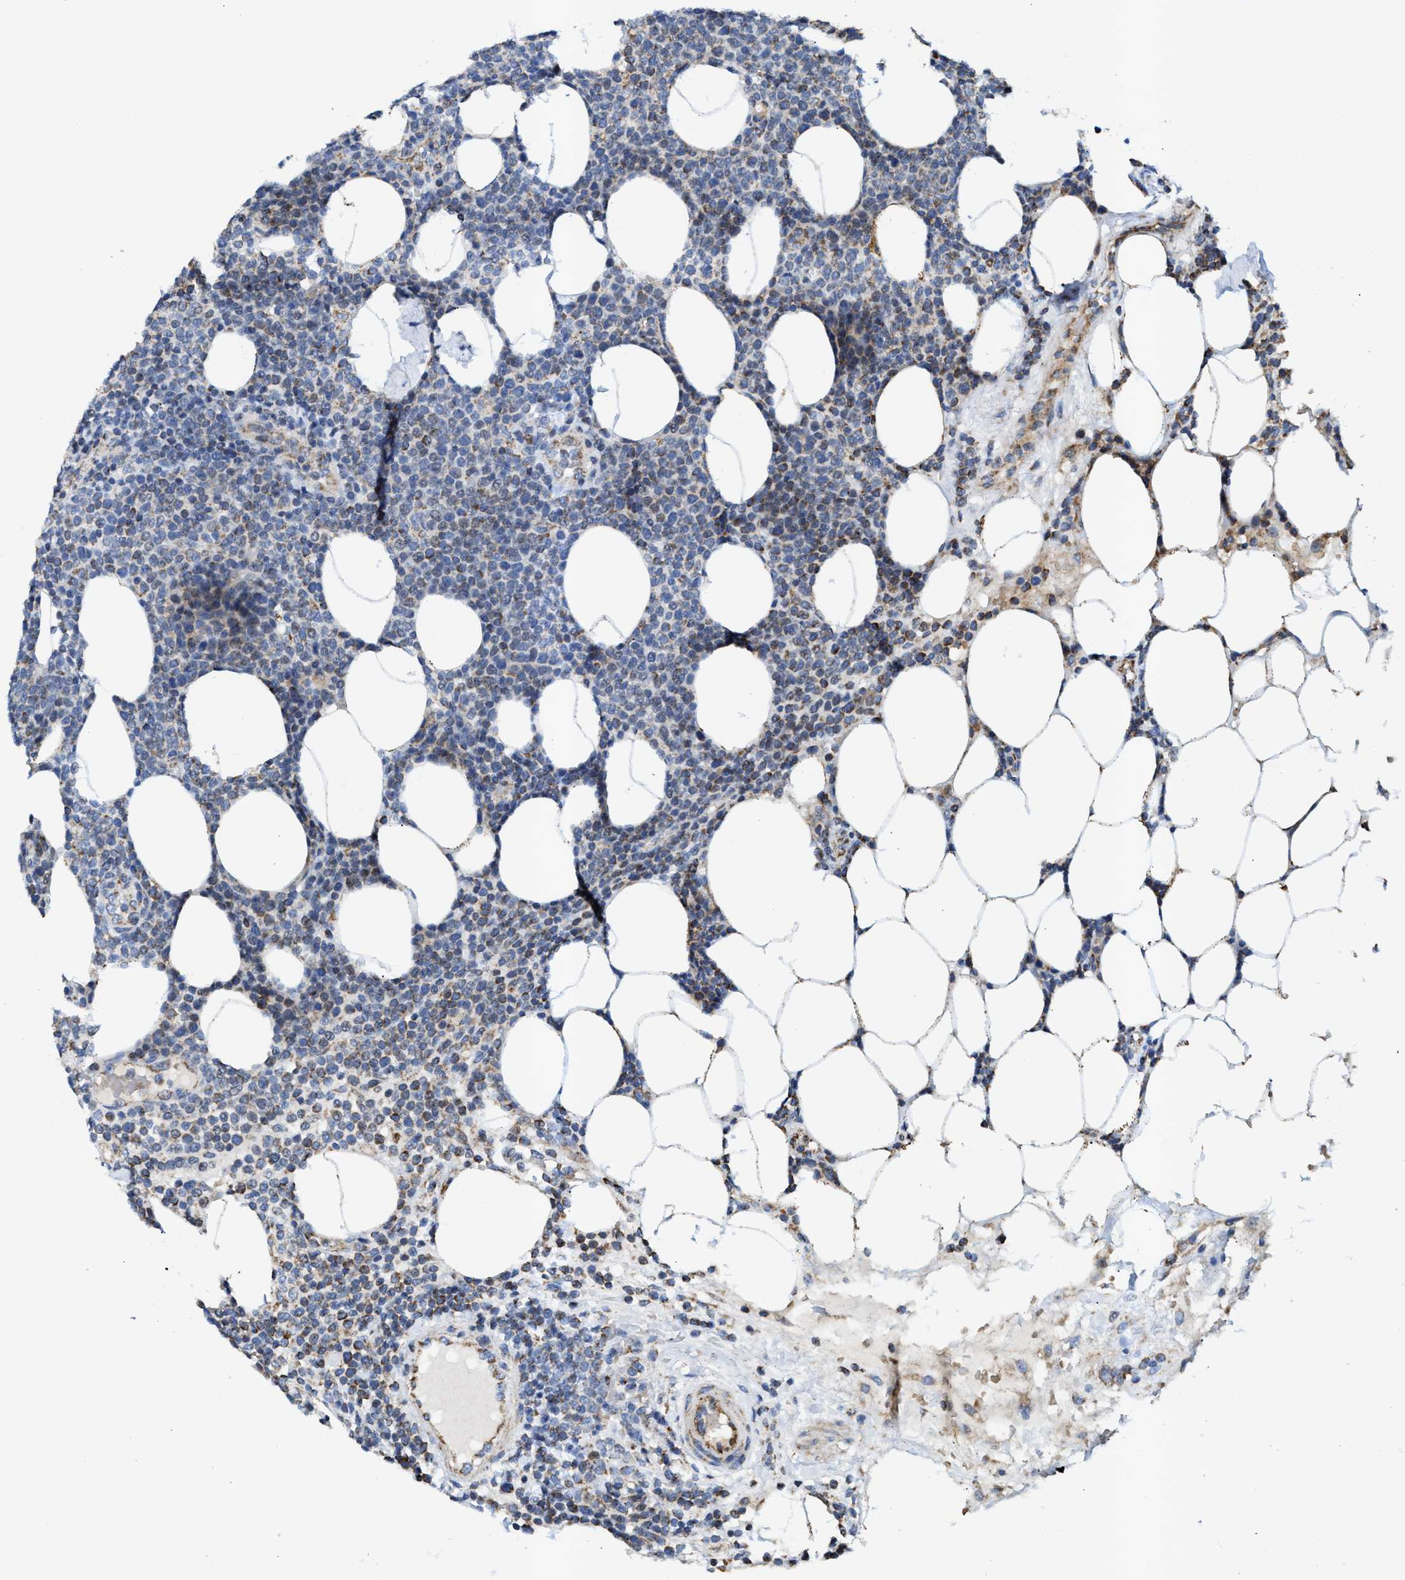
{"staining": {"intensity": "negative", "quantity": "none", "location": "none"}, "tissue": "lymphoma", "cell_type": "Tumor cells", "image_type": "cancer", "snomed": [{"axis": "morphology", "description": "Malignant lymphoma, non-Hodgkin's type, High grade"}, {"axis": "topography", "description": "Lymph node"}], "caption": "High magnification brightfield microscopy of malignant lymphoma, non-Hodgkin's type (high-grade) stained with DAB (brown) and counterstained with hematoxylin (blue): tumor cells show no significant positivity.", "gene": "JAG1", "patient": {"sex": "male", "age": 61}}